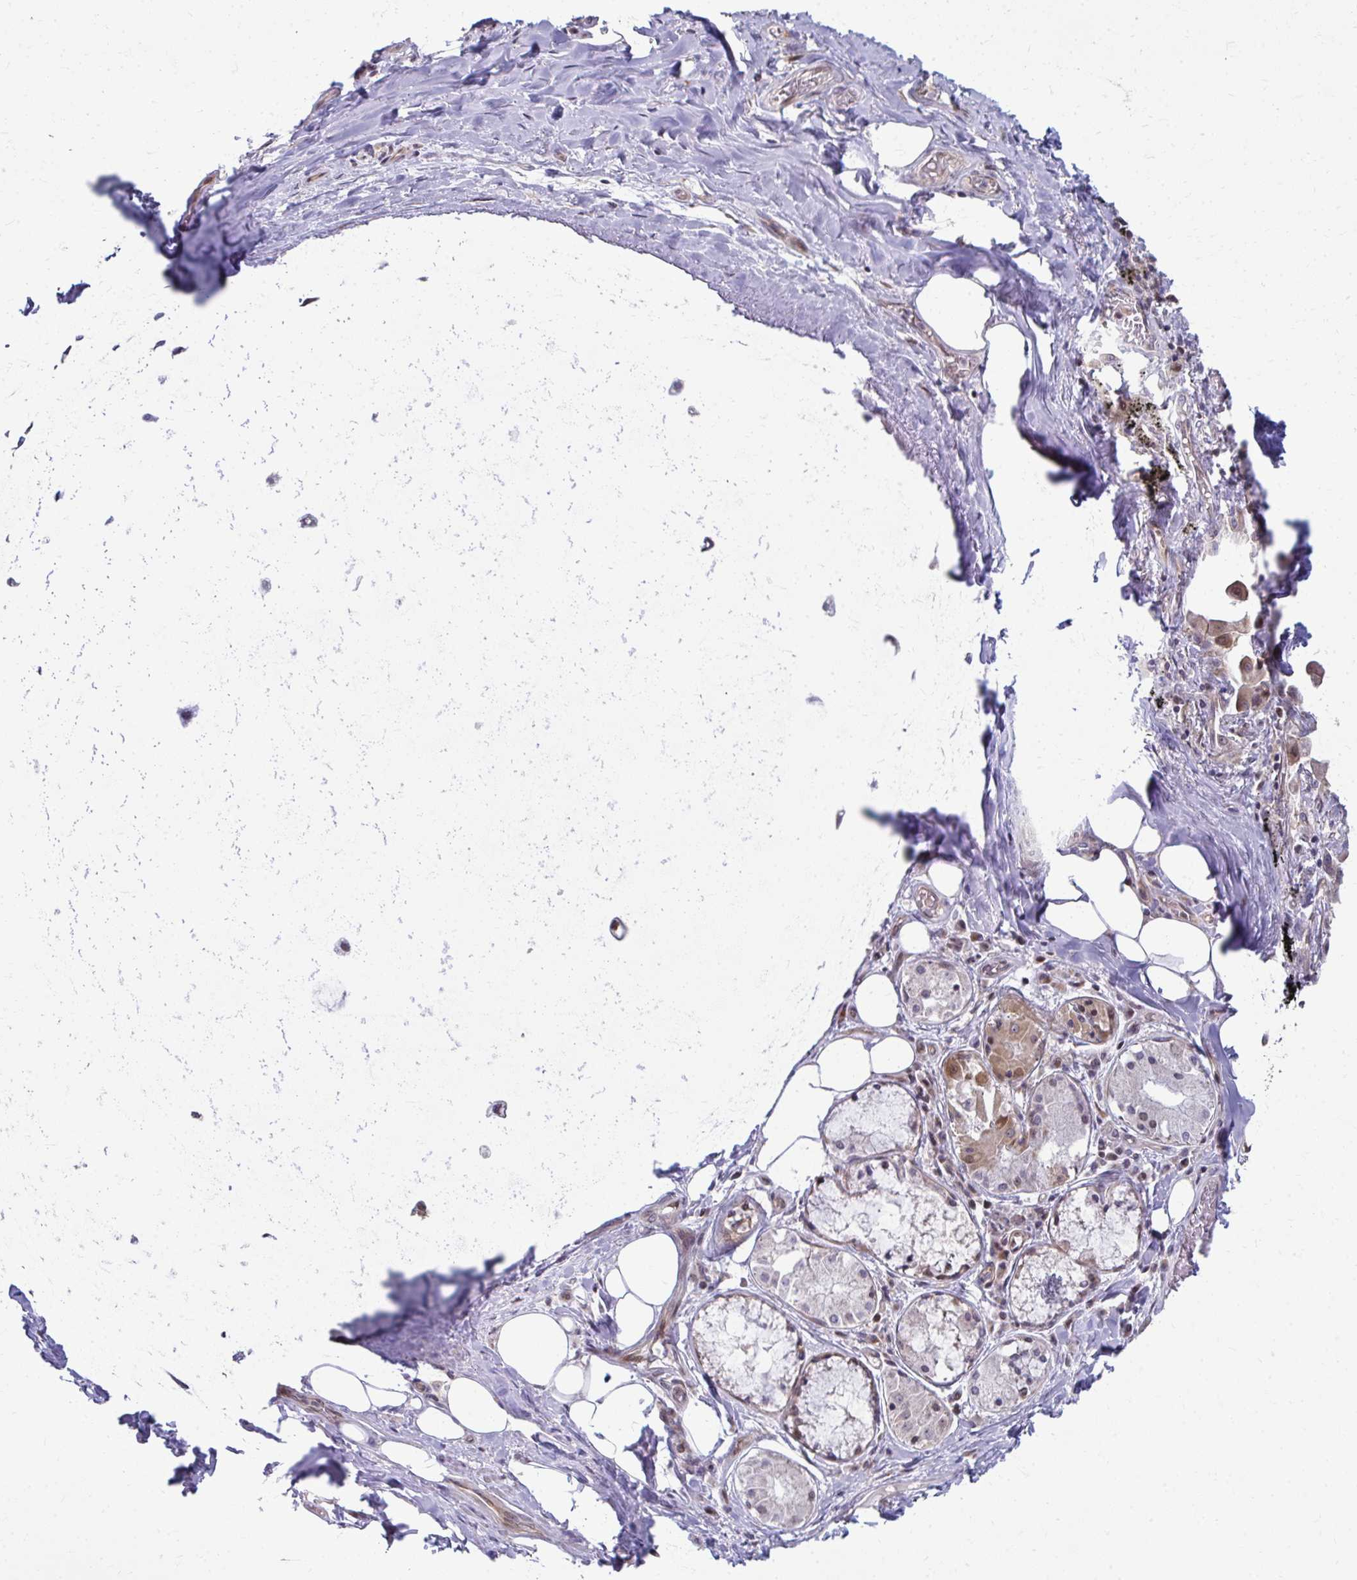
{"staining": {"intensity": "negative", "quantity": "none", "location": "none"}, "tissue": "adipose tissue", "cell_type": "Adipocytes", "image_type": "normal", "snomed": [{"axis": "morphology", "description": "Normal tissue, NOS"}, {"axis": "topography", "description": "Cartilage tissue"}, {"axis": "topography", "description": "Bronchus"}], "caption": "Human adipose tissue stained for a protein using immunohistochemistry exhibits no staining in adipocytes.", "gene": "MAF1", "patient": {"sex": "male", "age": 64}}